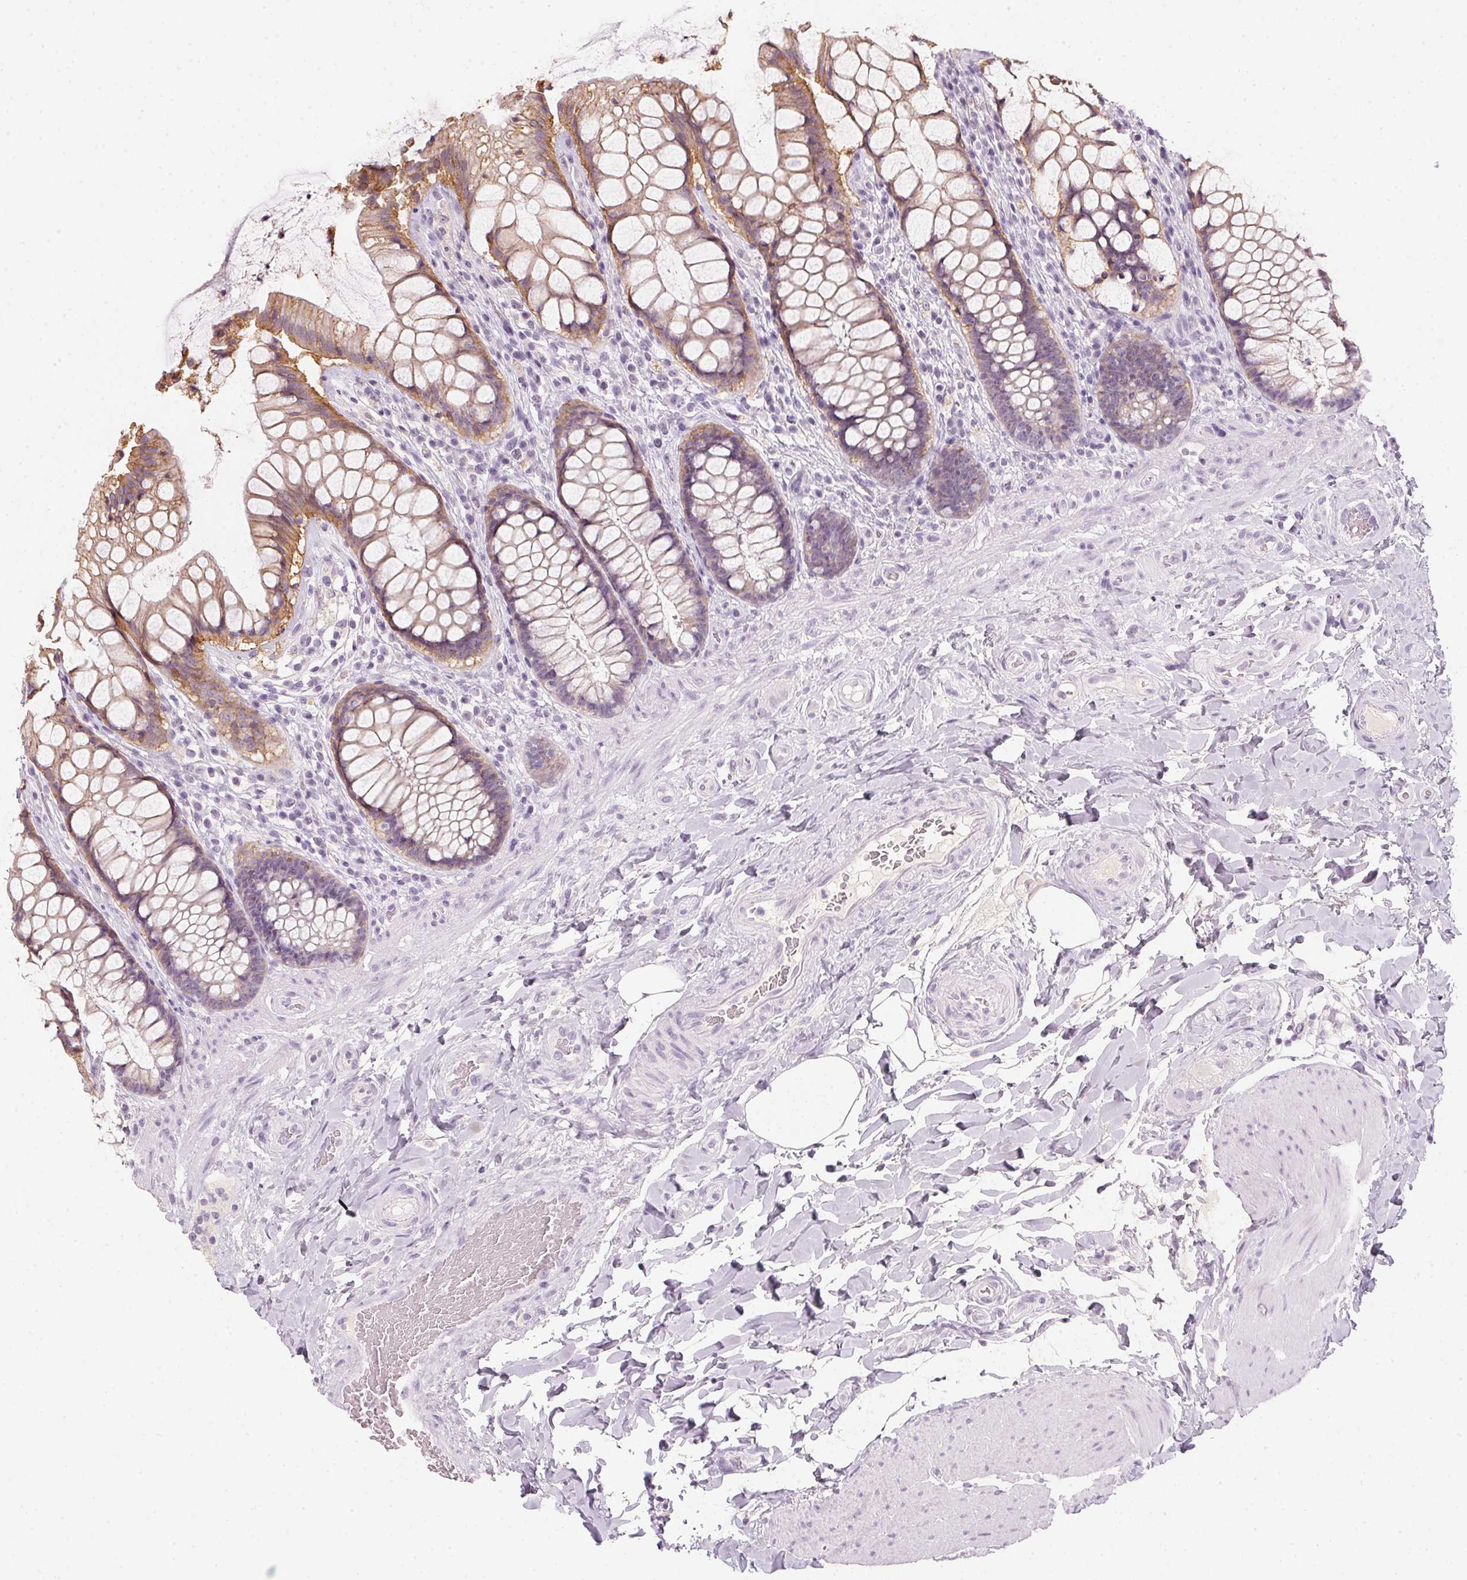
{"staining": {"intensity": "moderate", "quantity": "25%-75%", "location": "cytoplasmic/membranous"}, "tissue": "rectum", "cell_type": "Glandular cells", "image_type": "normal", "snomed": [{"axis": "morphology", "description": "Normal tissue, NOS"}, {"axis": "topography", "description": "Rectum"}], "caption": "The immunohistochemical stain highlights moderate cytoplasmic/membranous positivity in glandular cells of unremarkable rectum.", "gene": "TMEM72", "patient": {"sex": "female", "age": 58}}